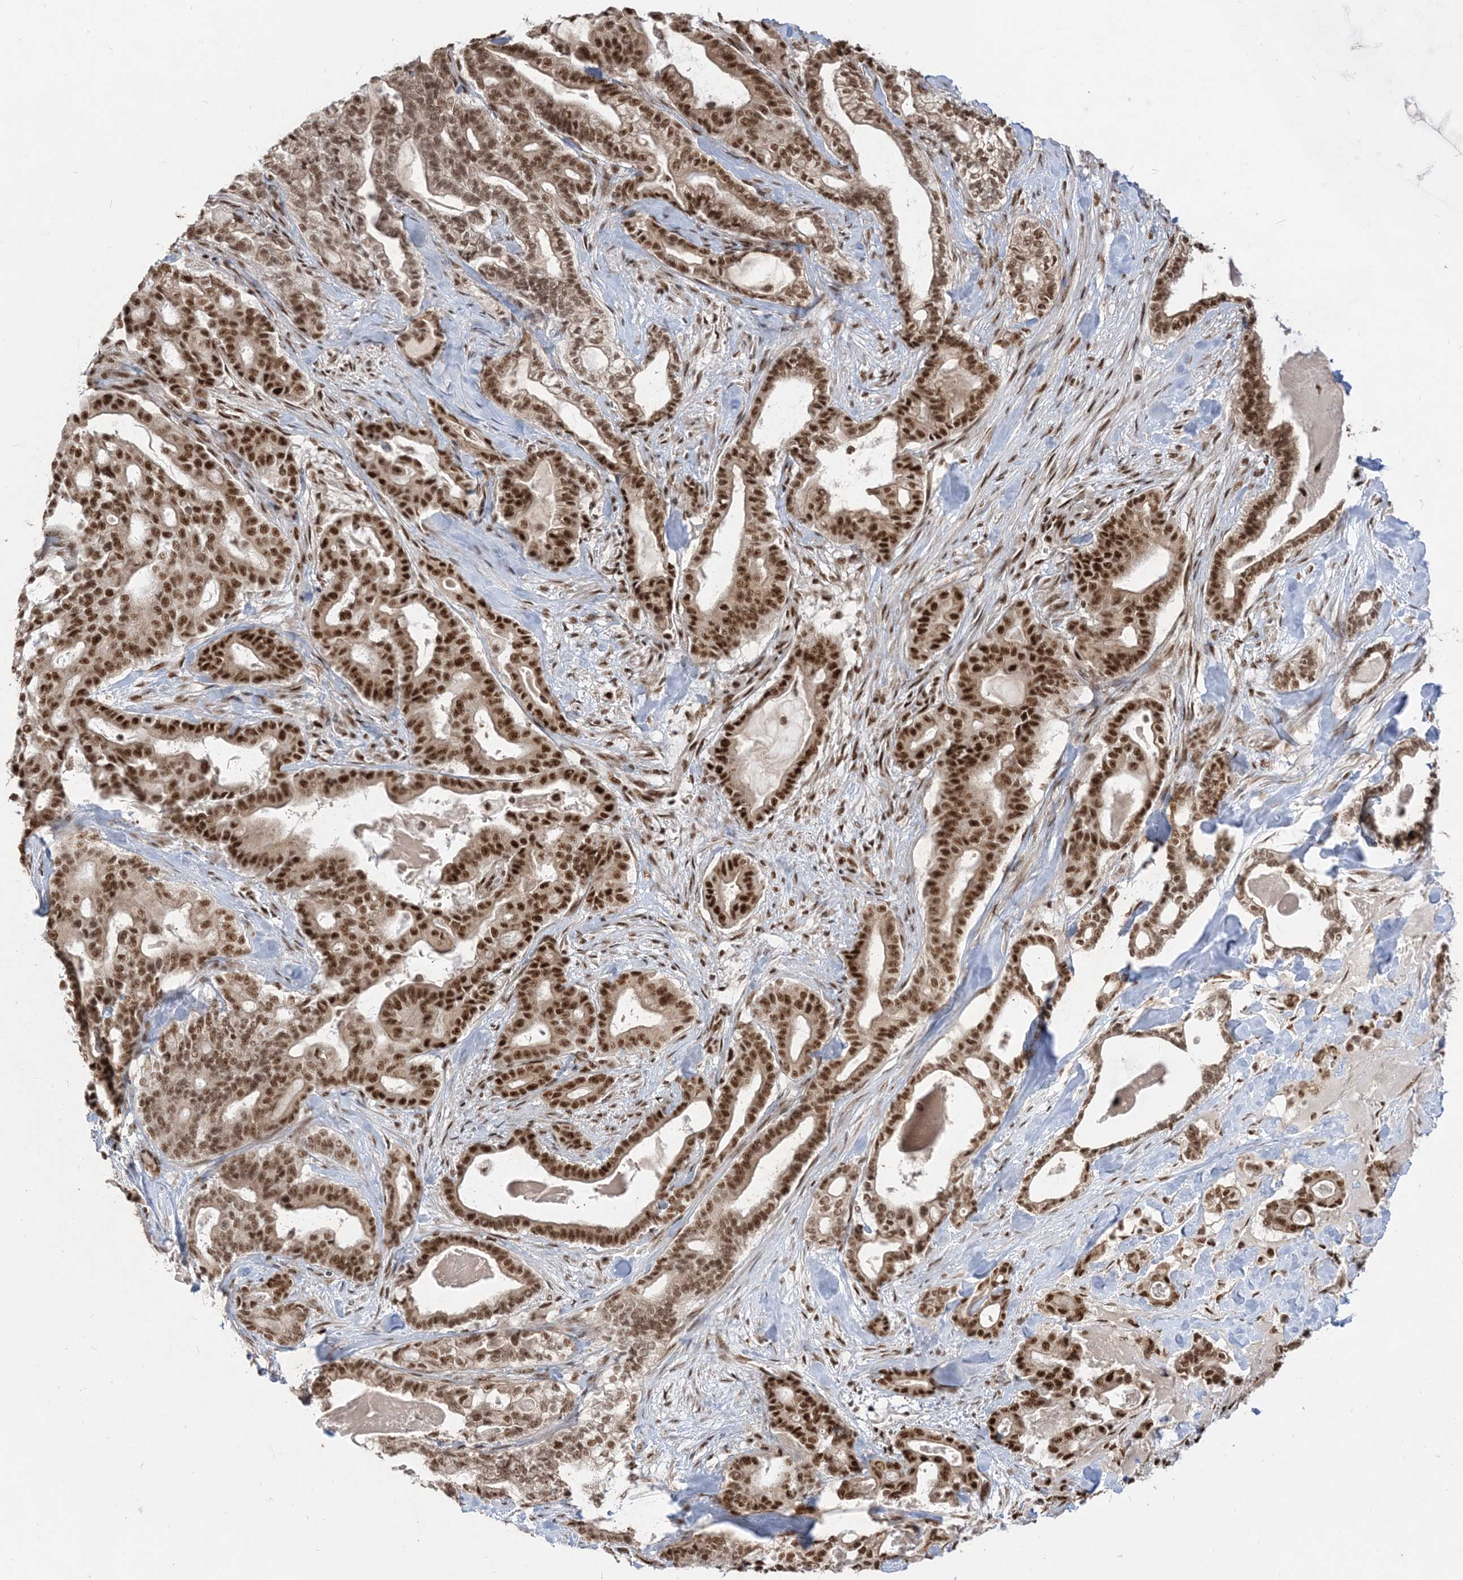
{"staining": {"intensity": "strong", "quantity": ">75%", "location": "nuclear"}, "tissue": "pancreatic cancer", "cell_type": "Tumor cells", "image_type": "cancer", "snomed": [{"axis": "morphology", "description": "Adenocarcinoma, NOS"}, {"axis": "topography", "description": "Pancreas"}], "caption": "Approximately >75% of tumor cells in human adenocarcinoma (pancreatic) reveal strong nuclear protein staining as visualized by brown immunohistochemical staining.", "gene": "ARGLU1", "patient": {"sex": "male", "age": 63}}